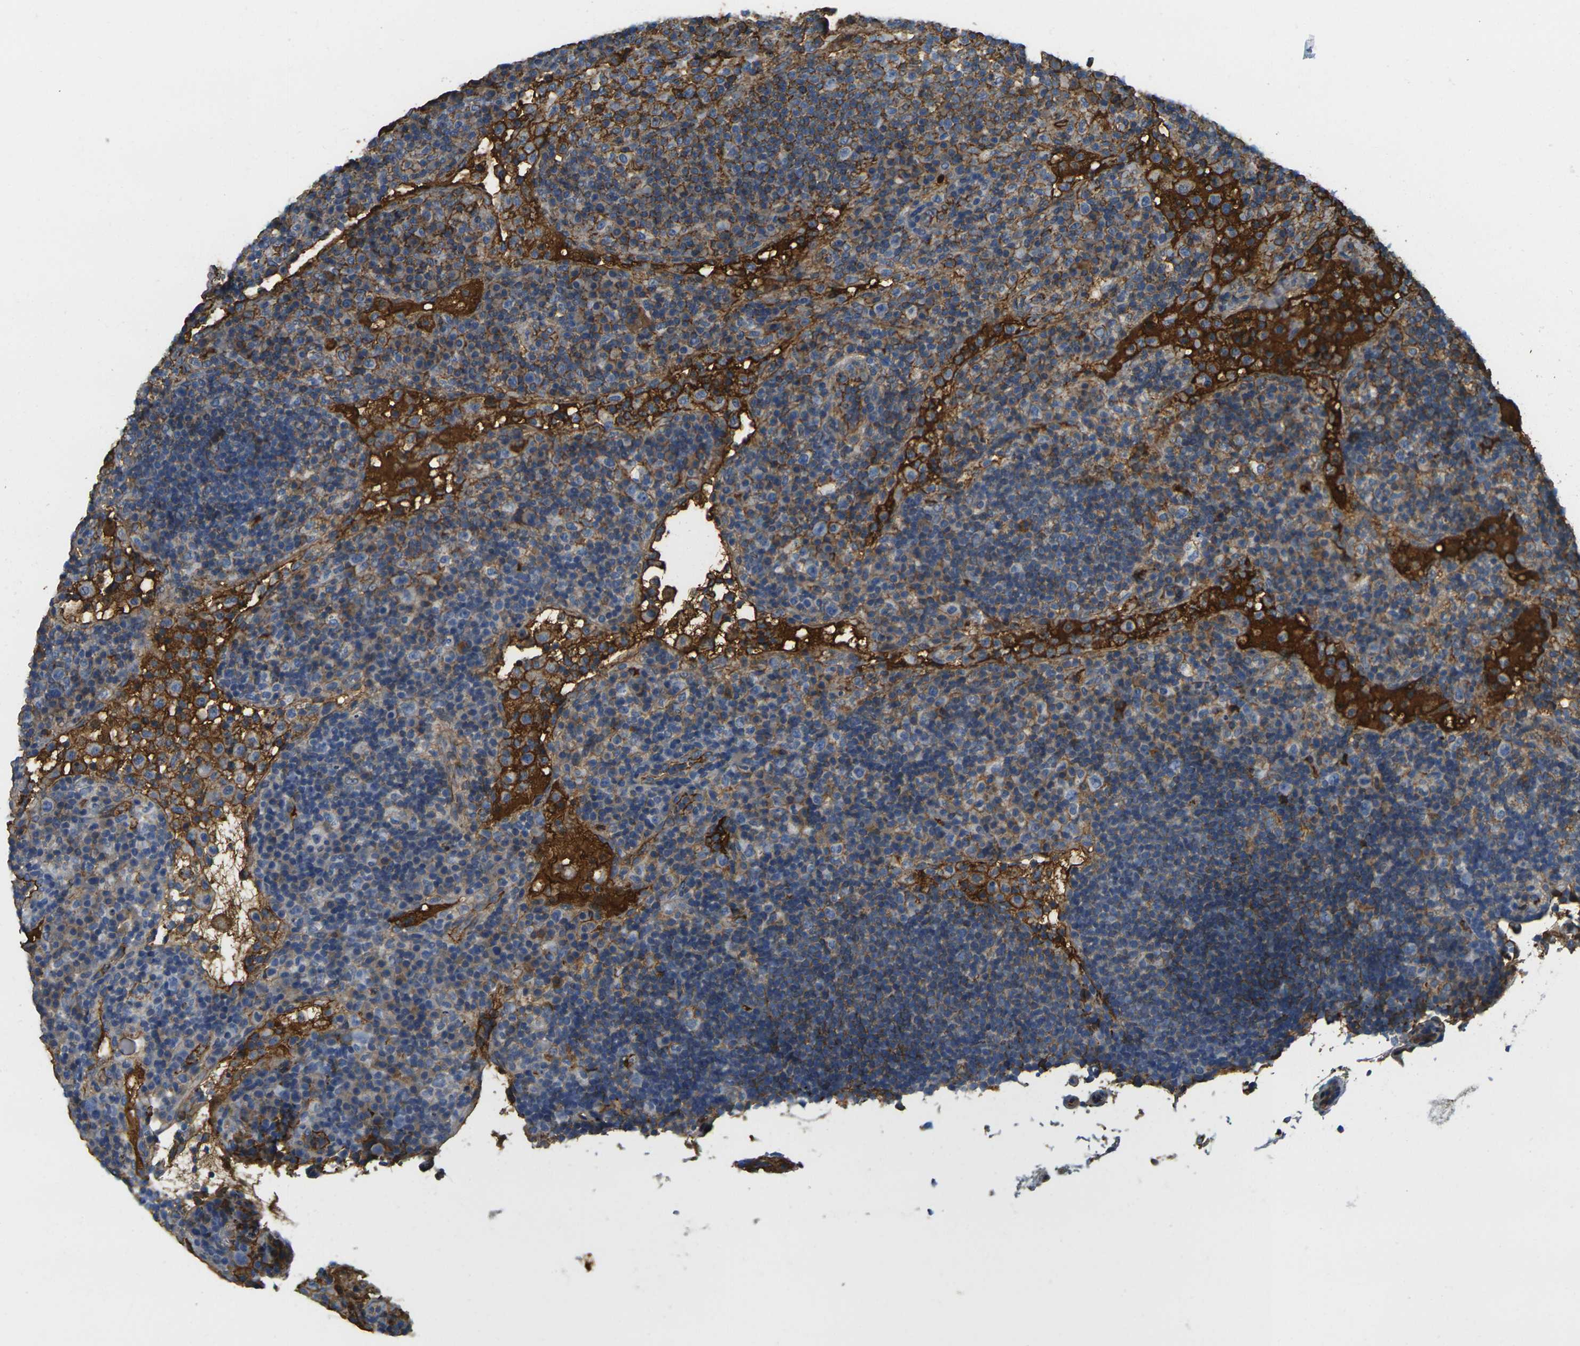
{"staining": {"intensity": "moderate", "quantity": "25%-75%", "location": "cytoplasmic/membranous"}, "tissue": "lymph node", "cell_type": "Germinal center cells", "image_type": "normal", "snomed": [{"axis": "morphology", "description": "Normal tissue, NOS"}, {"axis": "topography", "description": "Lymph node"}], "caption": "Immunohistochemistry (IHC) micrograph of unremarkable lymph node: human lymph node stained using immunohistochemistry (IHC) displays medium levels of moderate protein expression localized specifically in the cytoplasmic/membranous of germinal center cells, appearing as a cytoplasmic/membranous brown color.", "gene": "PLCD1", "patient": {"sex": "female", "age": 53}}